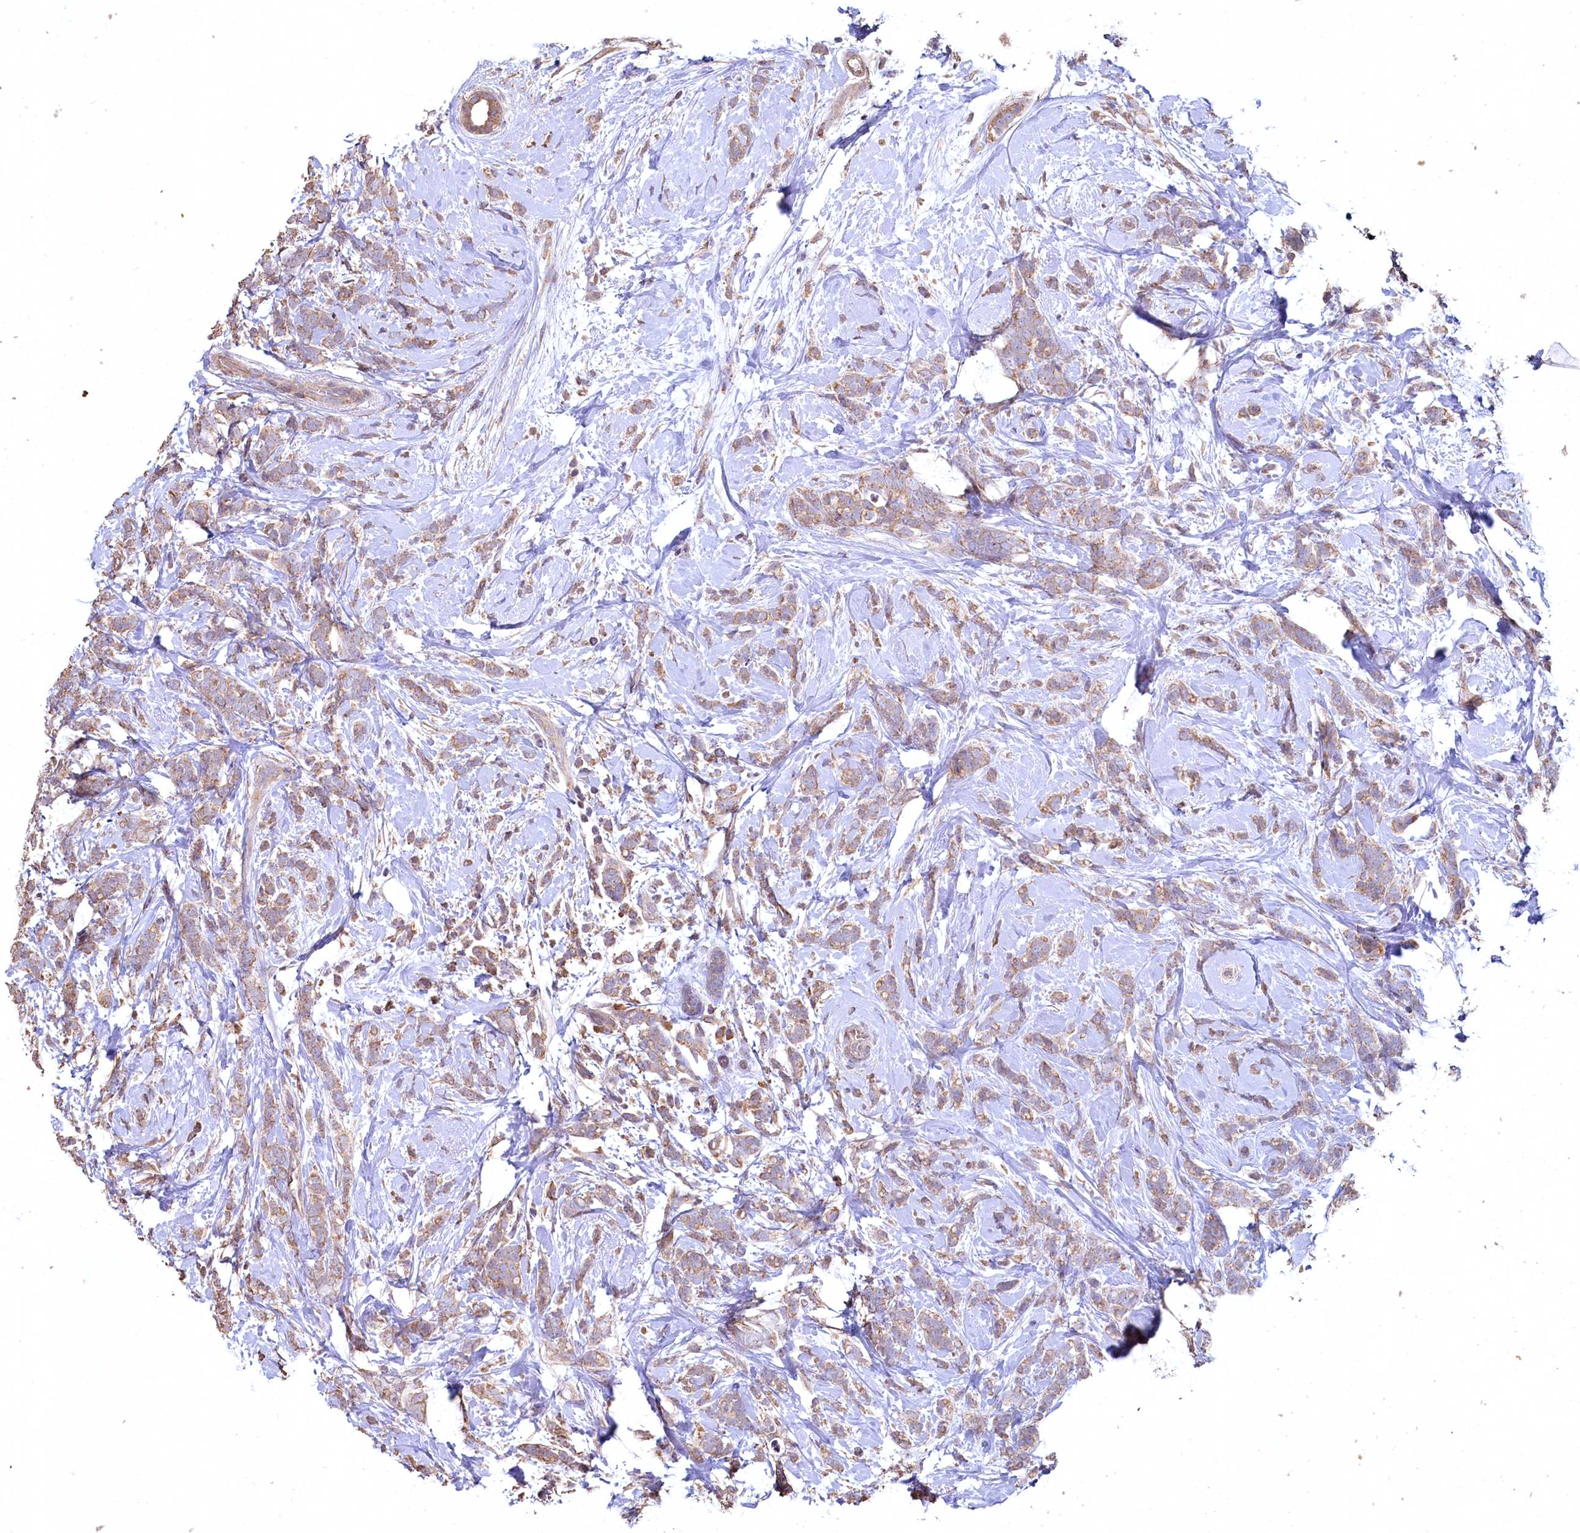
{"staining": {"intensity": "weak", "quantity": ">75%", "location": "cytoplasmic/membranous"}, "tissue": "breast cancer", "cell_type": "Tumor cells", "image_type": "cancer", "snomed": [{"axis": "morphology", "description": "Lobular carcinoma"}, {"axis": "topography", "description": "Breast"}], "caption": "Breast lobular carcinoma stained for a protein (brown) demonstrates weak cytoplasmic/membranous positive staining in approximately >75% of tumor cells.", "gene": "FUNDC1", "patient": {"sex": "female", "age": 58}}